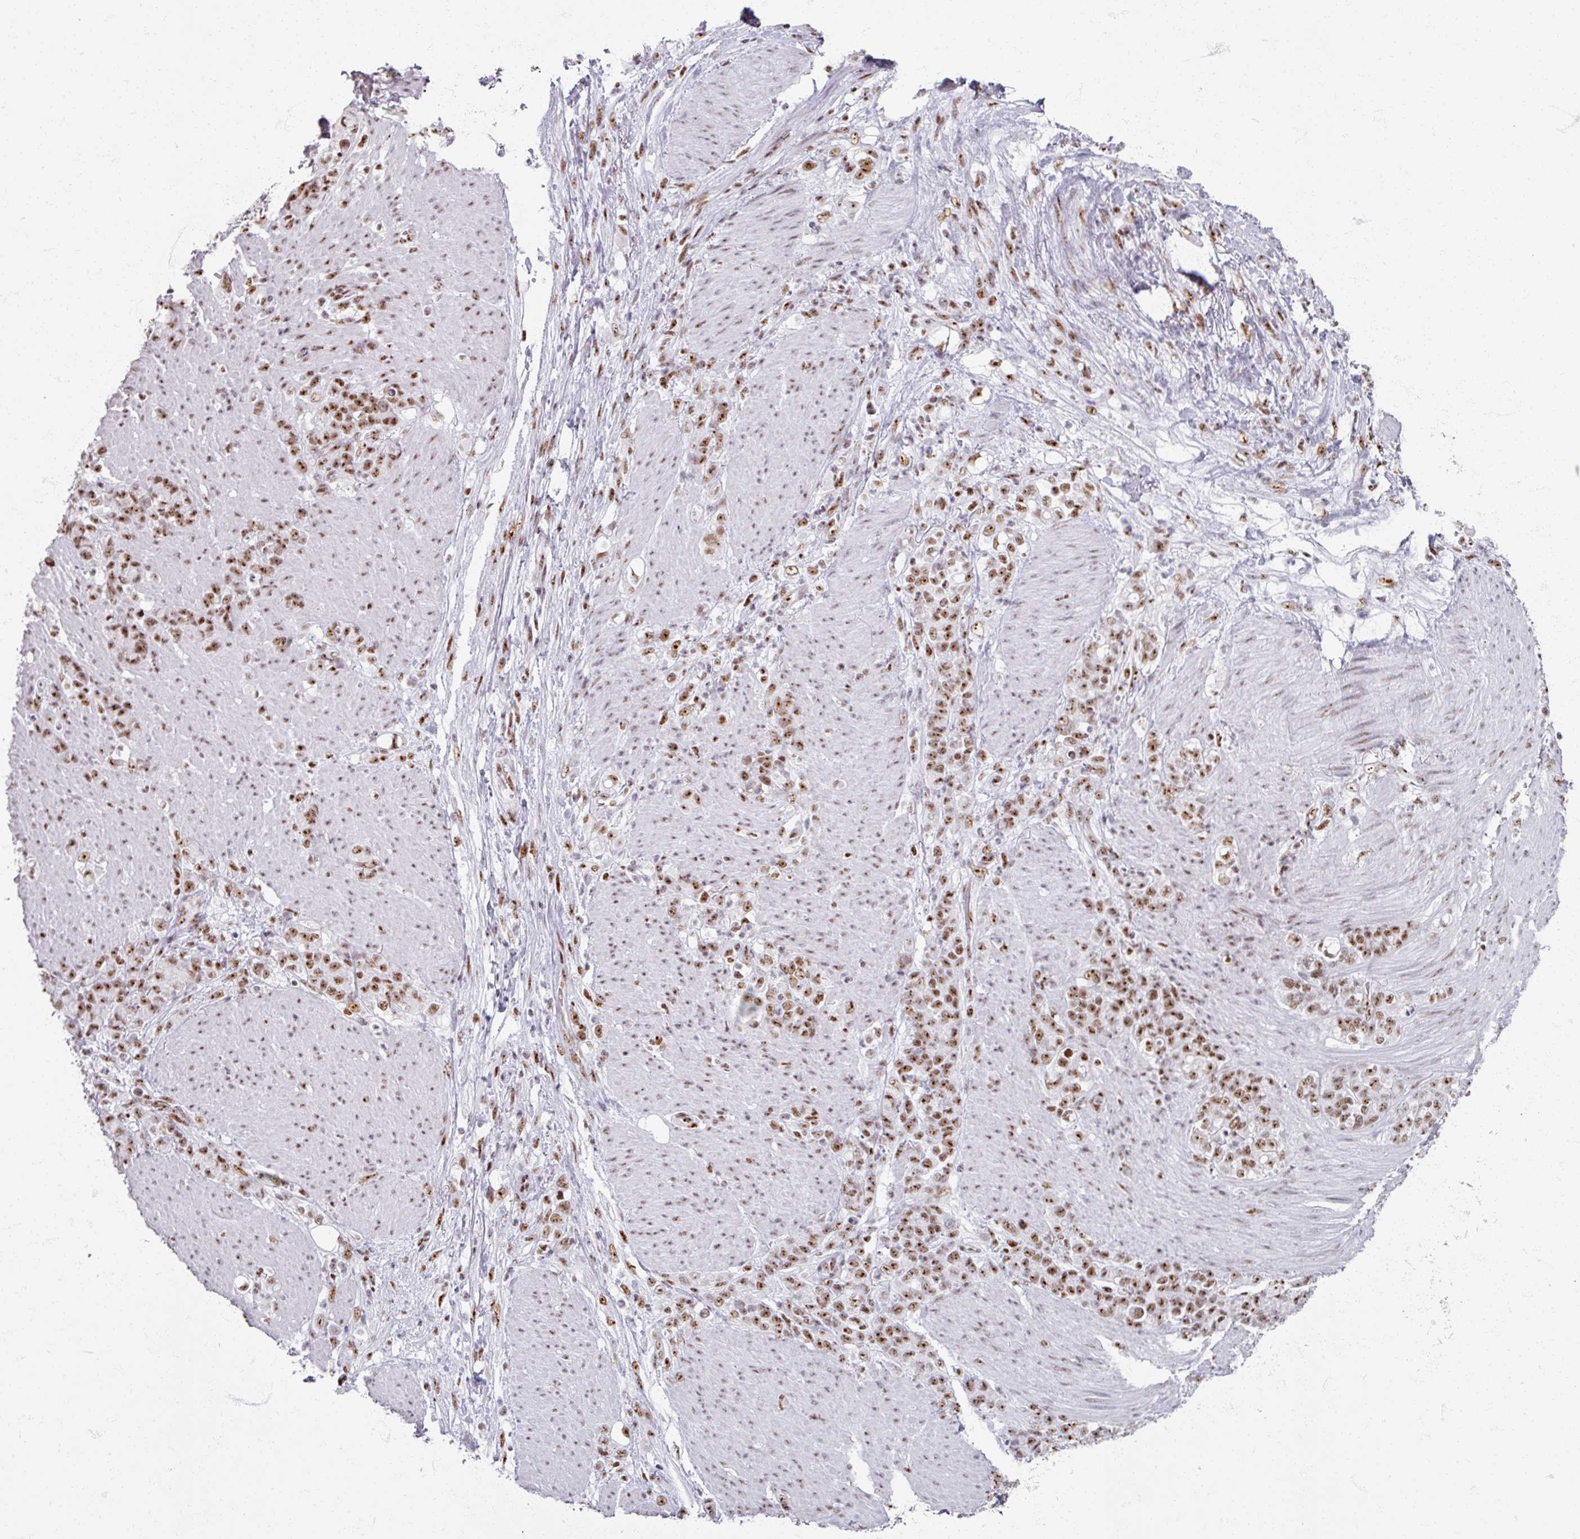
{"staining": {"intensity": "moderate", "quantity": ">75%", "location": "nuclear"}, "tissue": "stomach cancer", "cell_type": "Tumor cells", "image_type": "cancer", "snomed": [{"axis": "morphology", "description": "Adenocarcinoma, NOS"}, {"axis": "topography", "description": "Stomach"}], "caption": "High-magnification brightfield microscopy of stomach cancer (adenocarcinoma) stained with DAB (brown) and counterstained with hematoxylin (blue). tumor cells exhibit moderate nuclear staining is appreciated in about>75% of cells. Using DAB (brown) and hematoxylin (blue) stains, captured at high magnification using brightfield microscopy.", "gene": "ADAR", "patient": {"sex": "female", "age": 79}}